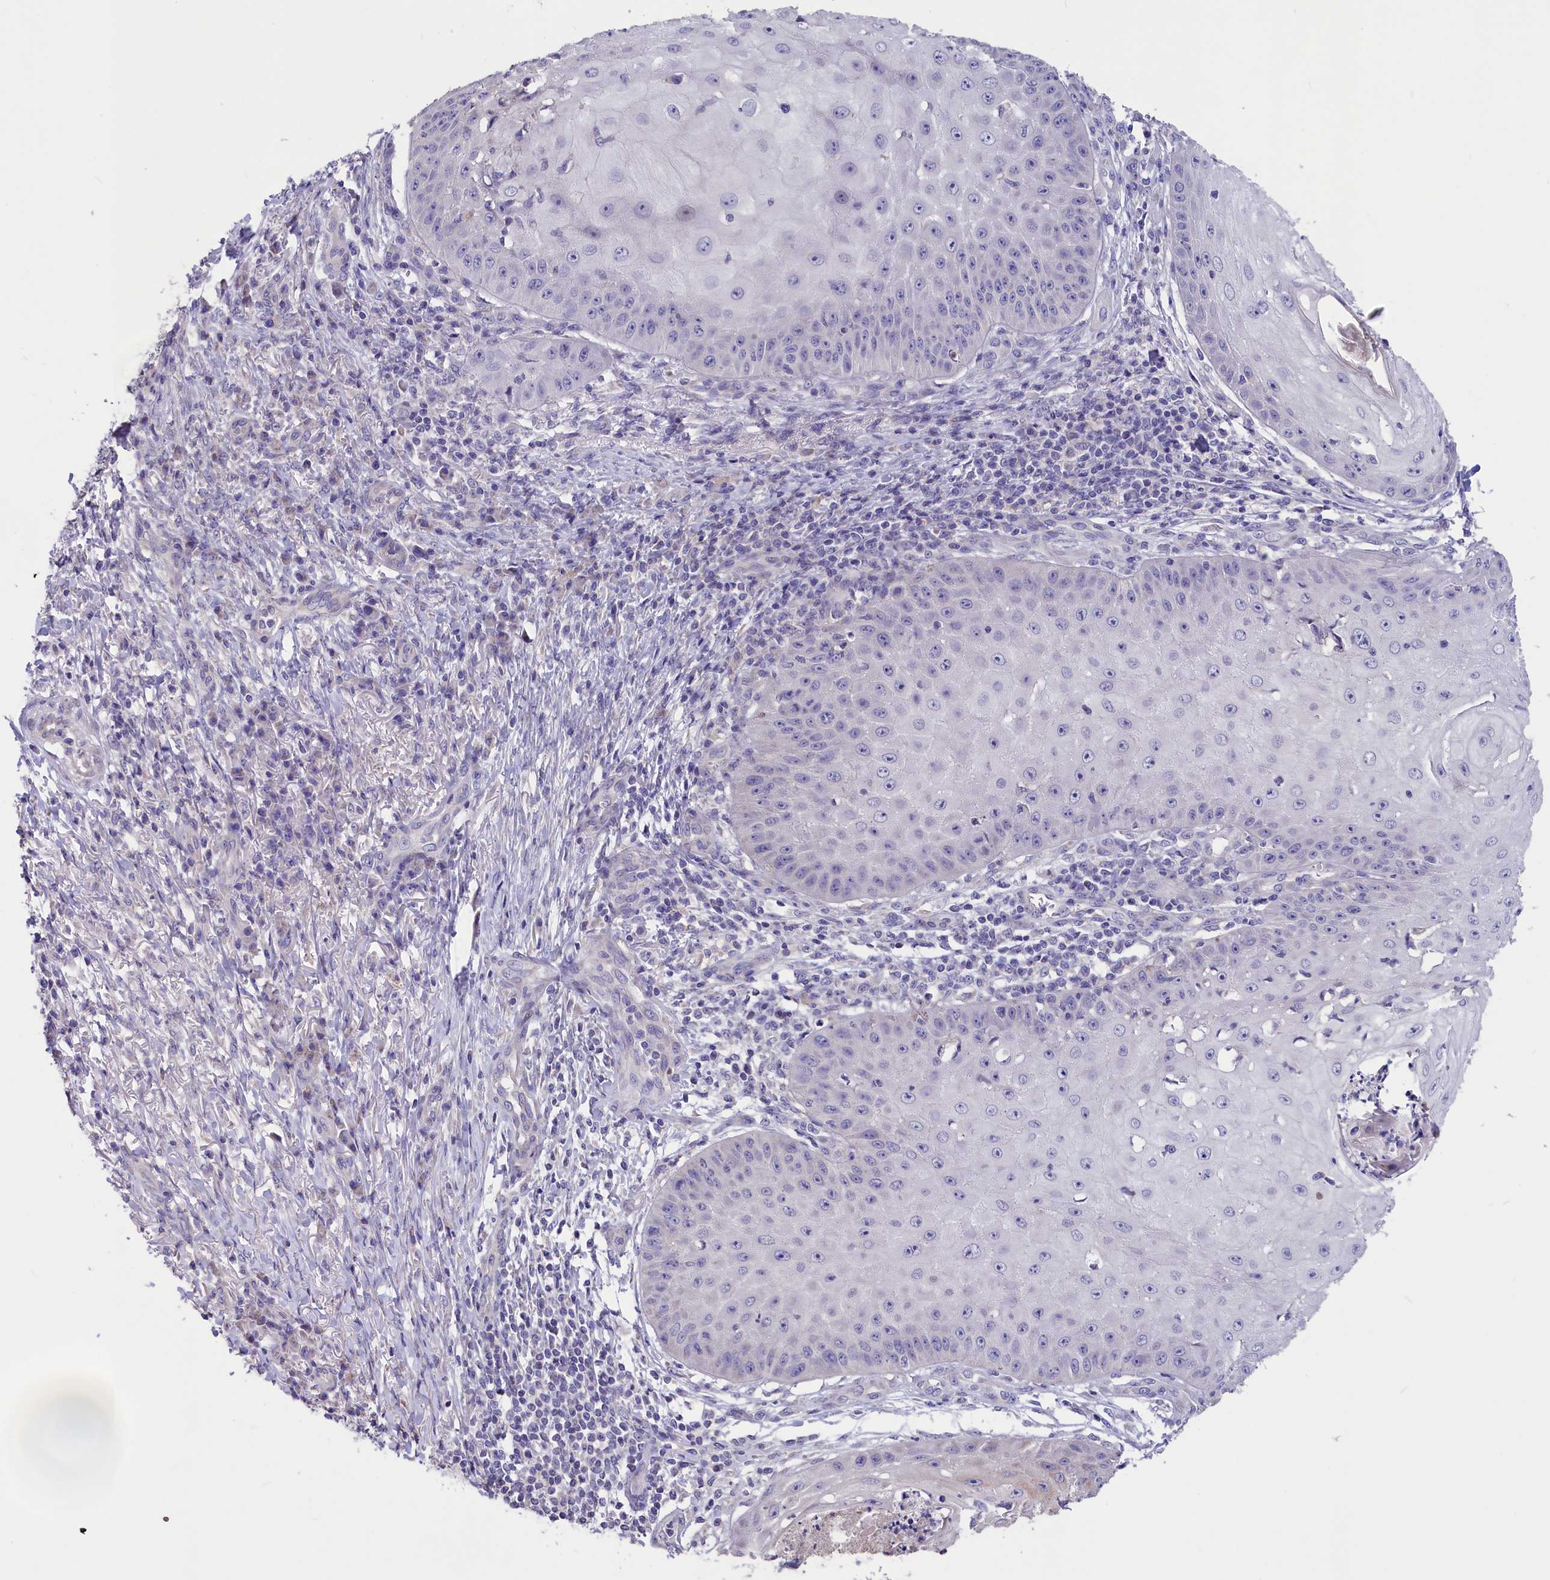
{"staining": {"intensity": "negative", "quantity": "none", "location": "none"}, "tissue": "skin cancer", "cell_type": "Tumor cells", "image_type": "cancer", "snomed": [{"axis": "morphology", "description": "Squamous cell carcinoma, NOS"}, {"axis": "topography", "description": "Skin"}], "caption": "The immunohistochemistry (IHC) histopathology image has no significant positivity in tumor cells of skin cancer (squamous cell carcinoma) tissue.", "gene": "CYP2U1", "patient": {"sex": "male", "age": 70}}